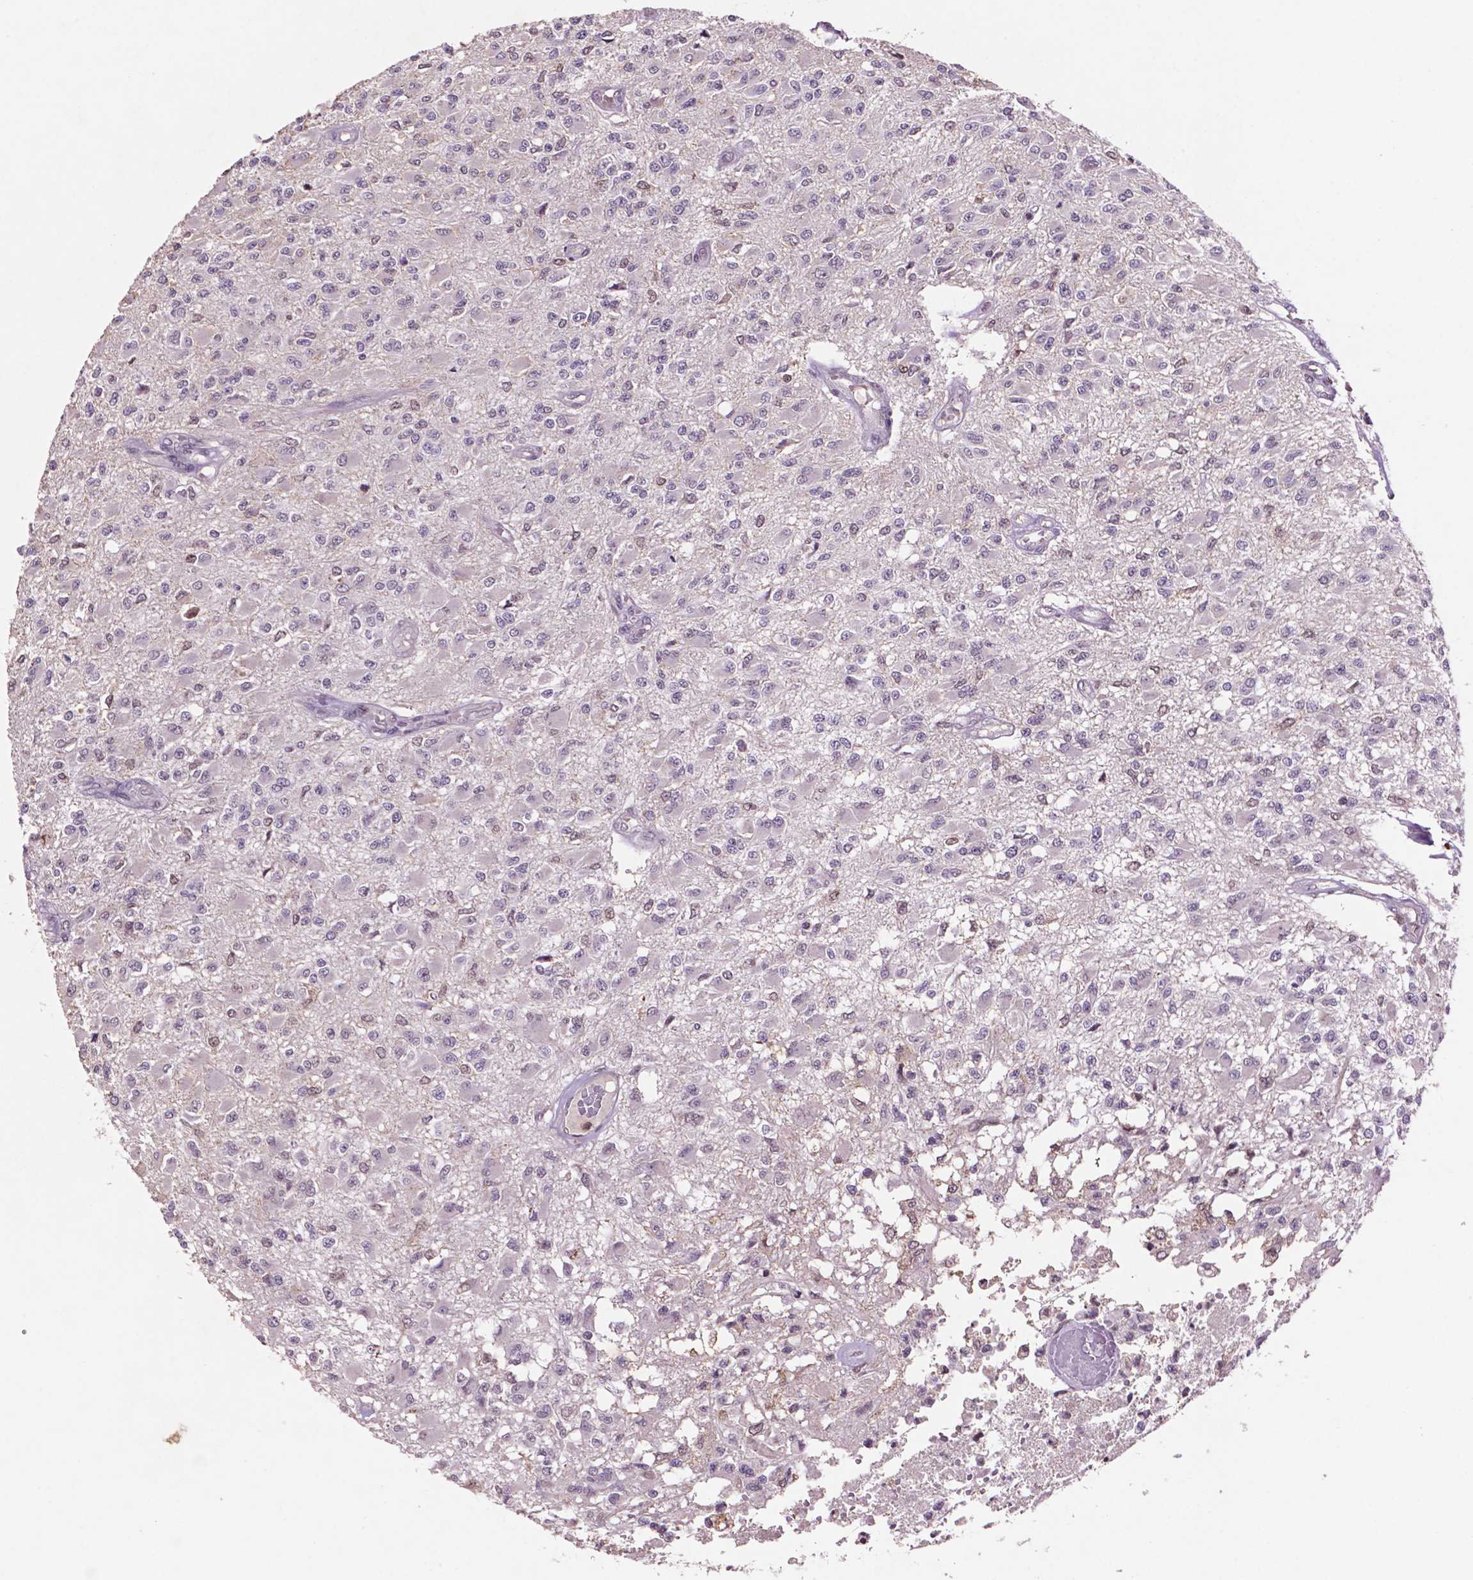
{"staining": {"intensity": "negative", "quantity": "none", "location": "none"}, "tissue": "glioma", "cell_type": "Tumor cells", "image_type": "cancer", "snomed": [{"axis": "morphology", "description": "Glioma, malignant, High grade"}, {"axis": "topography", "description": "Brain"}], "caption": "Immunohistochemistry (IHC) micrograph of malignant high-grade glioma stained for a protein (brown), which shows no staining in tumor cells. (Stains: DAB (3,3'-diaminobenzidine) IHC with hematoxylin counter stain, Microscopy: brightfield microscopy at high magnification).", "gene": "GLRX", "patient": {"sex": "female", "age": 63}}